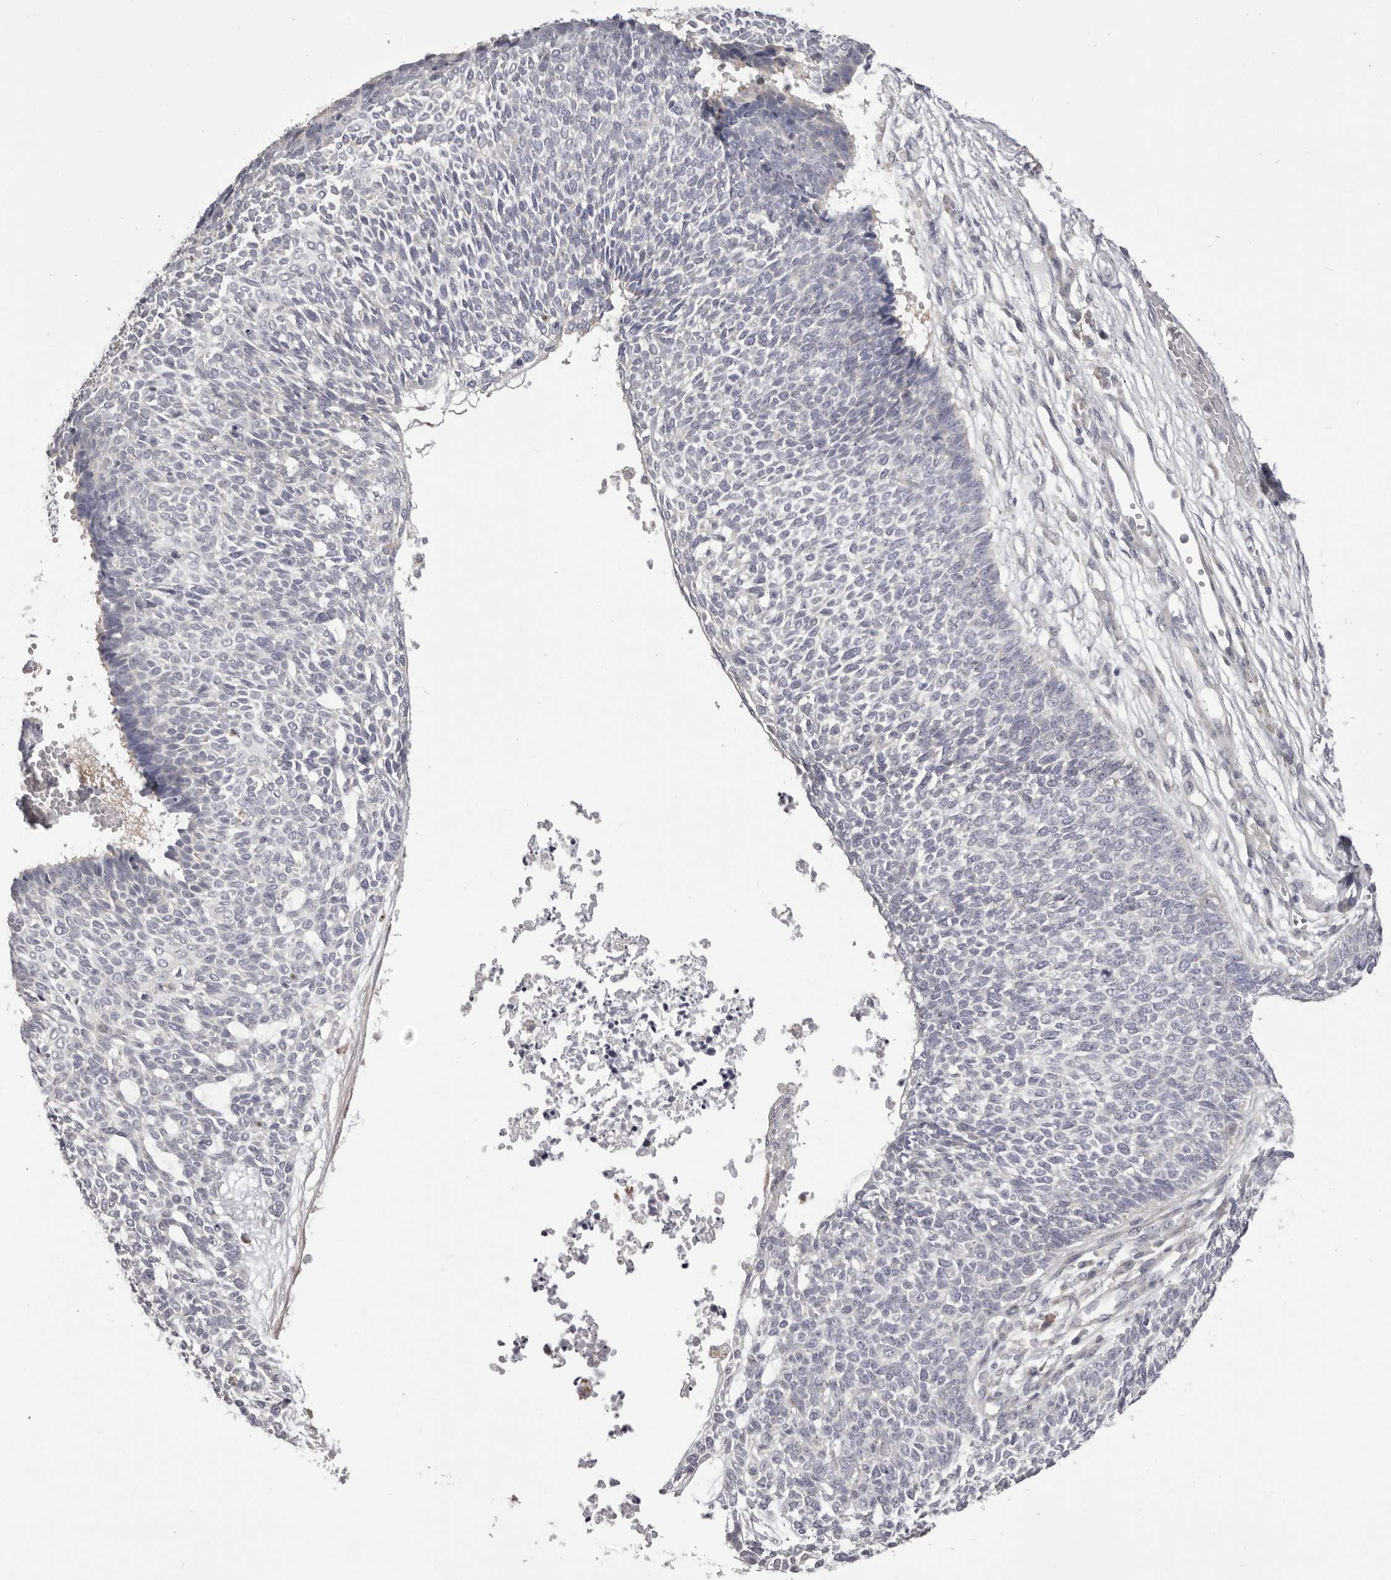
{"staining": {"intensity": "negative", "quantity": "none", "location": "none"}, "tissue": "skin cancer", "cell_type": "Tumor cells", "image_type": "cancer", "snomed": [{"axis": "morphology", "description": "Basal cell carcinoma"}, {"axis": "topography", "description": "Skin"}], "caption": "A high-resolution histopathology image shows immunohistochemistry staining of basal cell carcinoma (skin), which reveals no significant staining in tumor cells.", "gene": "OTUD3", "patient": {"sex": "female", "age": 84}}